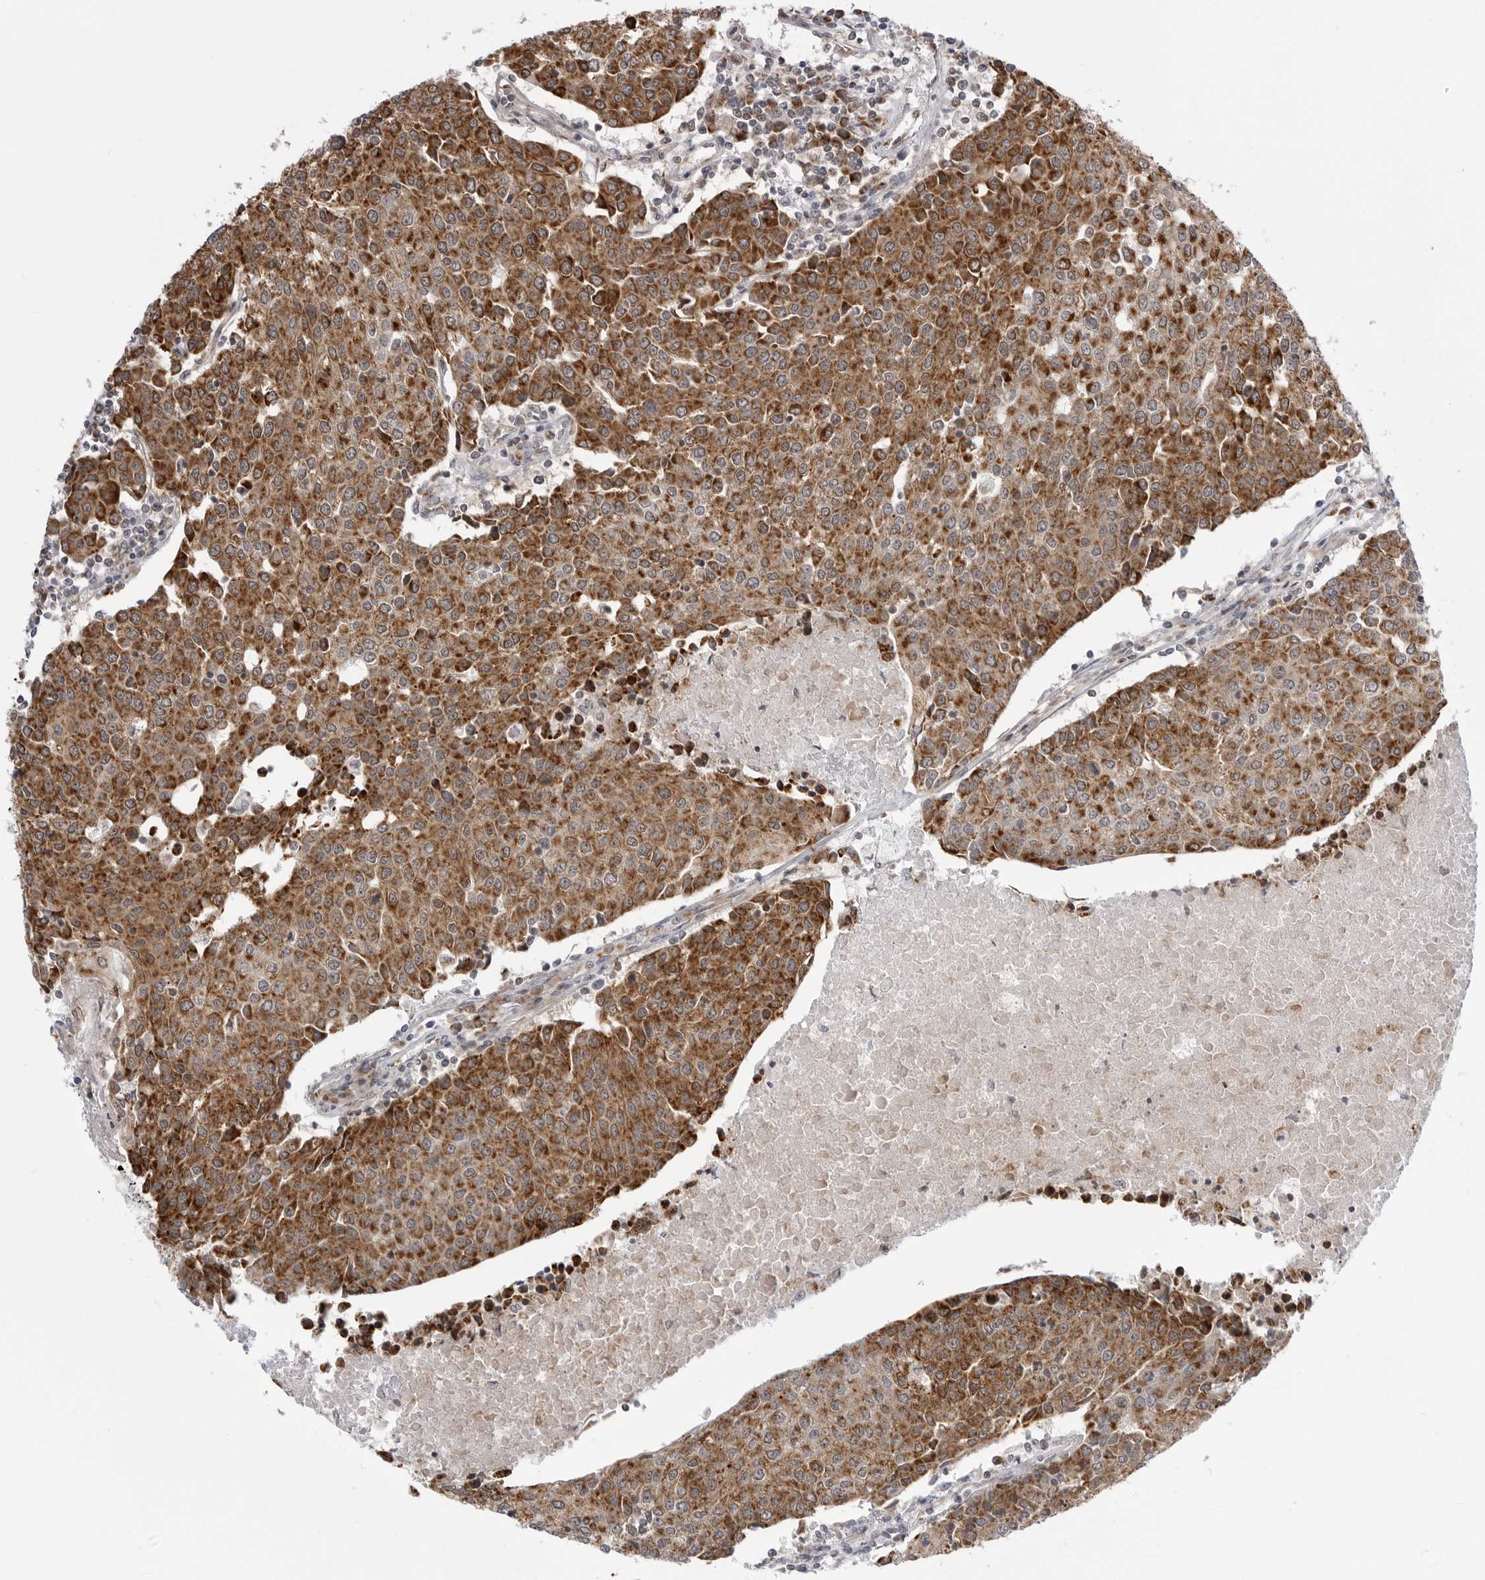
{"staining": {"intensity": "strong", "quantity": ">75%", "location": "cytoplasmic/membranous"}, "tissue": "urothelial cancer", "cell_type": "Tumor cells", "image_type": "cancer", "snomed": [{"axis": "morphology", "description": "Urothelial carcinoma, High grade"}, {"axis": "topography", "description": "Urinary bladder"}], "caption": "Immunohistochemistry (IHC) image of neoplastic tissue: human urothelial cancer stained using immunohistochemistry reveals high levels of strong protein expression localized specifically in the cytoplasmic/membranous of tumor cells, appearing as a cytoplasmic/membranous brown color.", "gene": "FH", "patient": {"sex": "female", "age": 85}}